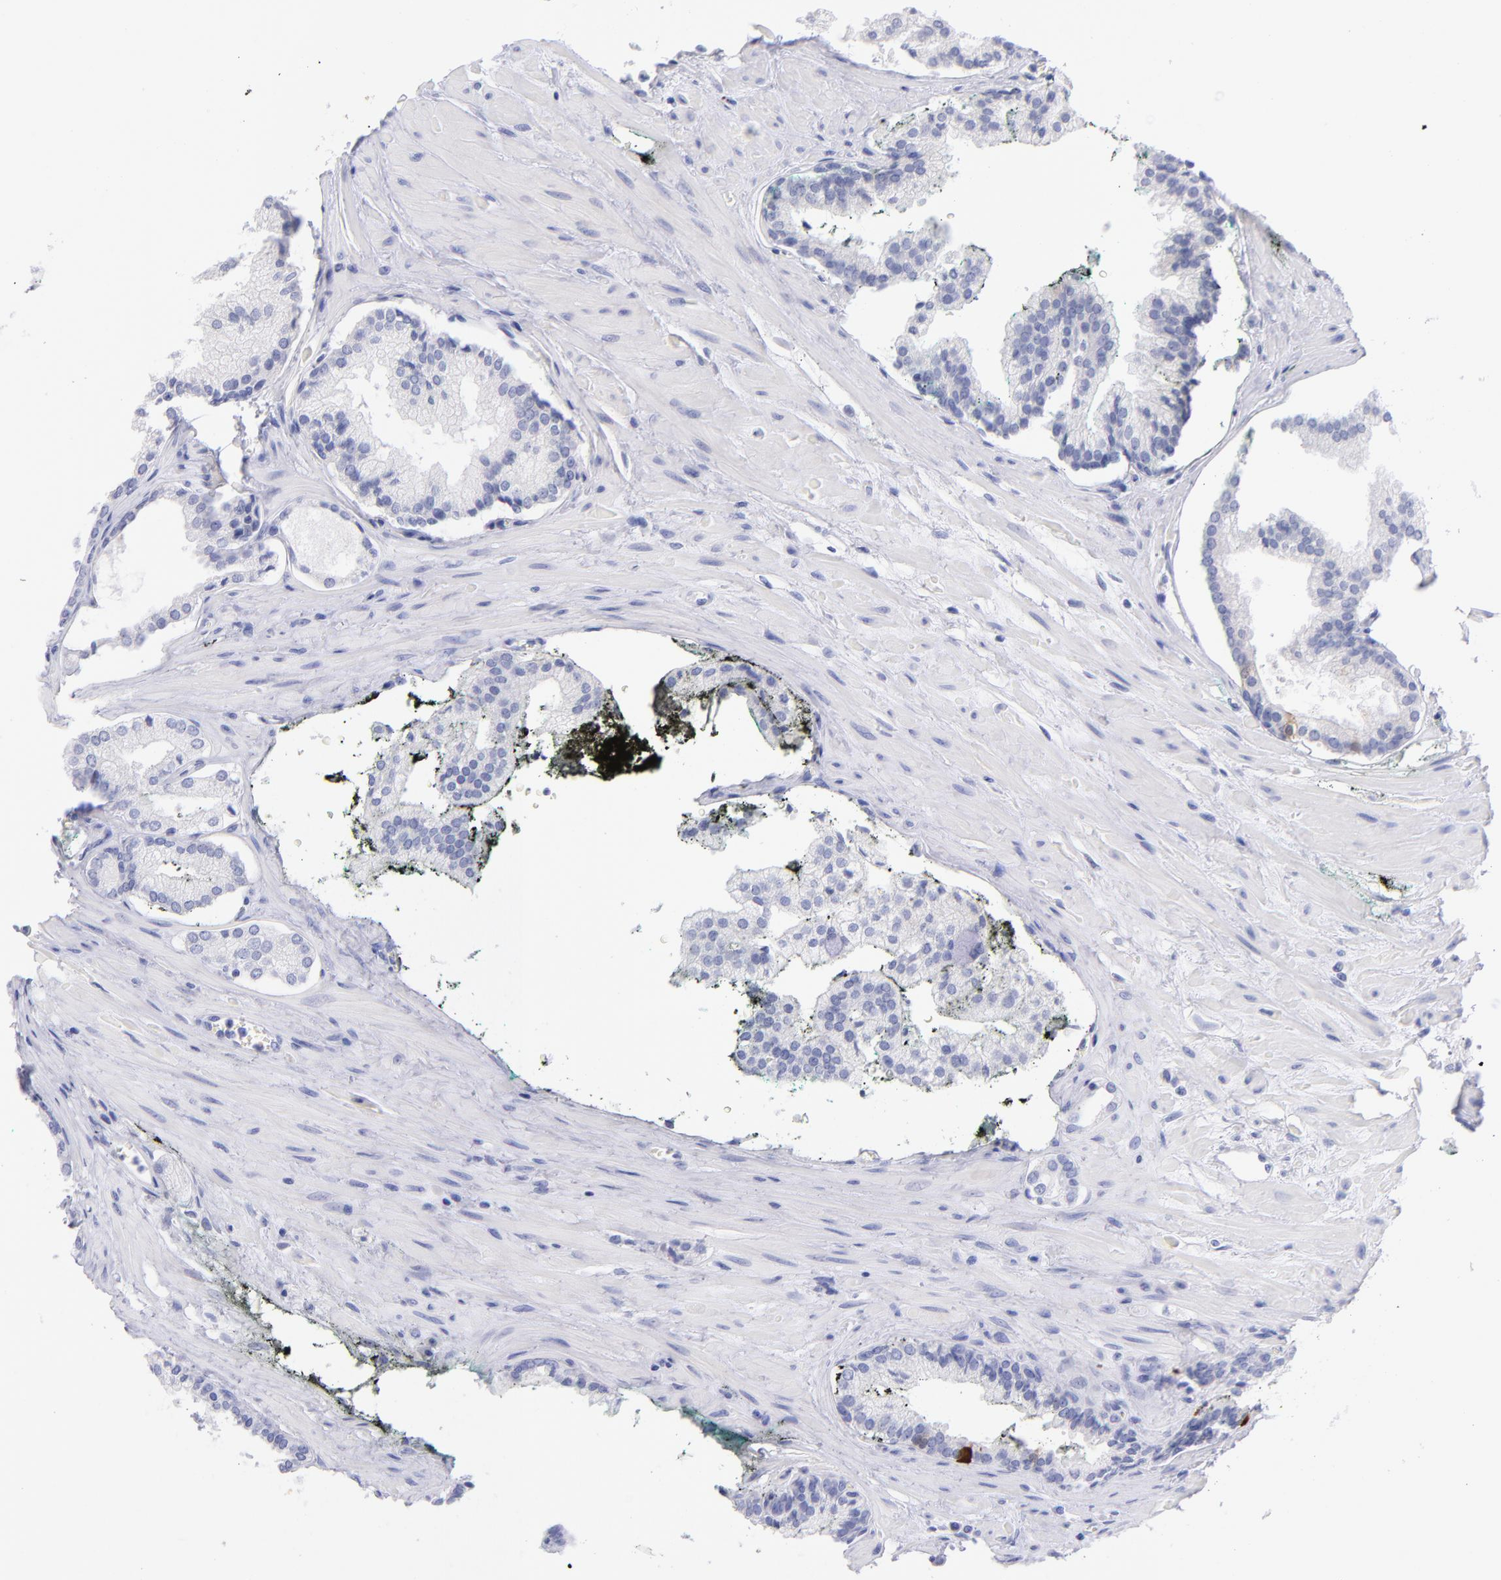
{"staining": {"intensity": "negative", "quantity": "none", "location": "none"}, "tissue": "prostate cancer", "cell_type": "Tumor cells", "image_type": "cancer", "snomed": [{"axis": "morphology", "description": "Adenocarcinoma, Medium grade"}, {"axis": "topography", "description": "Prostate"}], "caption": "Tumor cells show no significant expression in medium-grade adenocarcinoma (prostate).", "gene": "SCGN", "patient": {"sex": "male", "age": 60}}